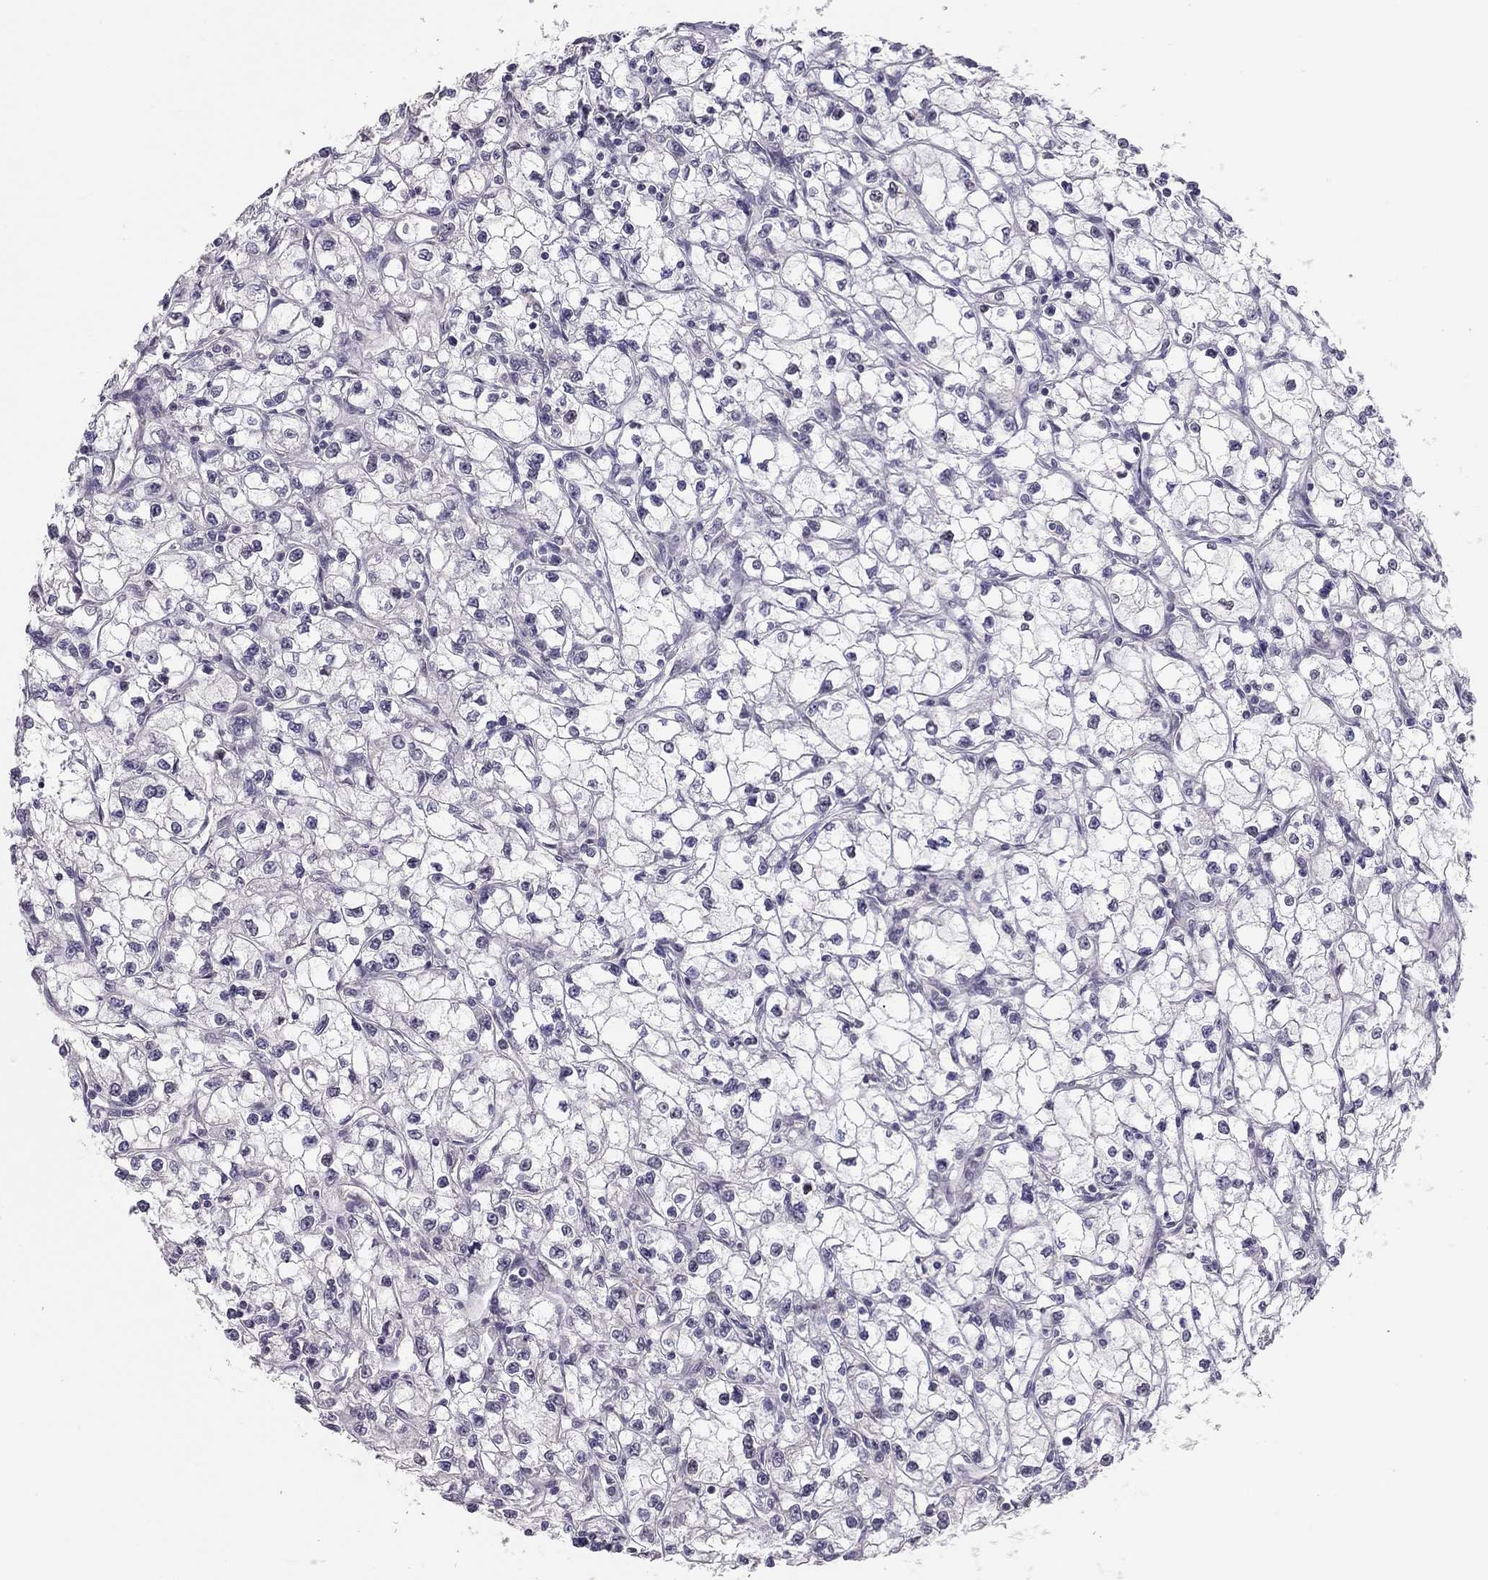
{"staining": {"intensity": "negative", "quantity": "none", "location": "none"}, "tissue": "renal cancer", "cell_type": "Tumor cells", "image_type": "cancer", "snomed": [{"axis": "morphology", "description": "Adenocarcinoma, NOS"}, {"axis": "topography", "description": "Kidney"}], "caption": "Immunohistochemistry of adenocarcinoma (renal) exhibits no staining in tumor cells.", "gene": "HSF2BP", "patient": {"sex": "male", "age": 67}}